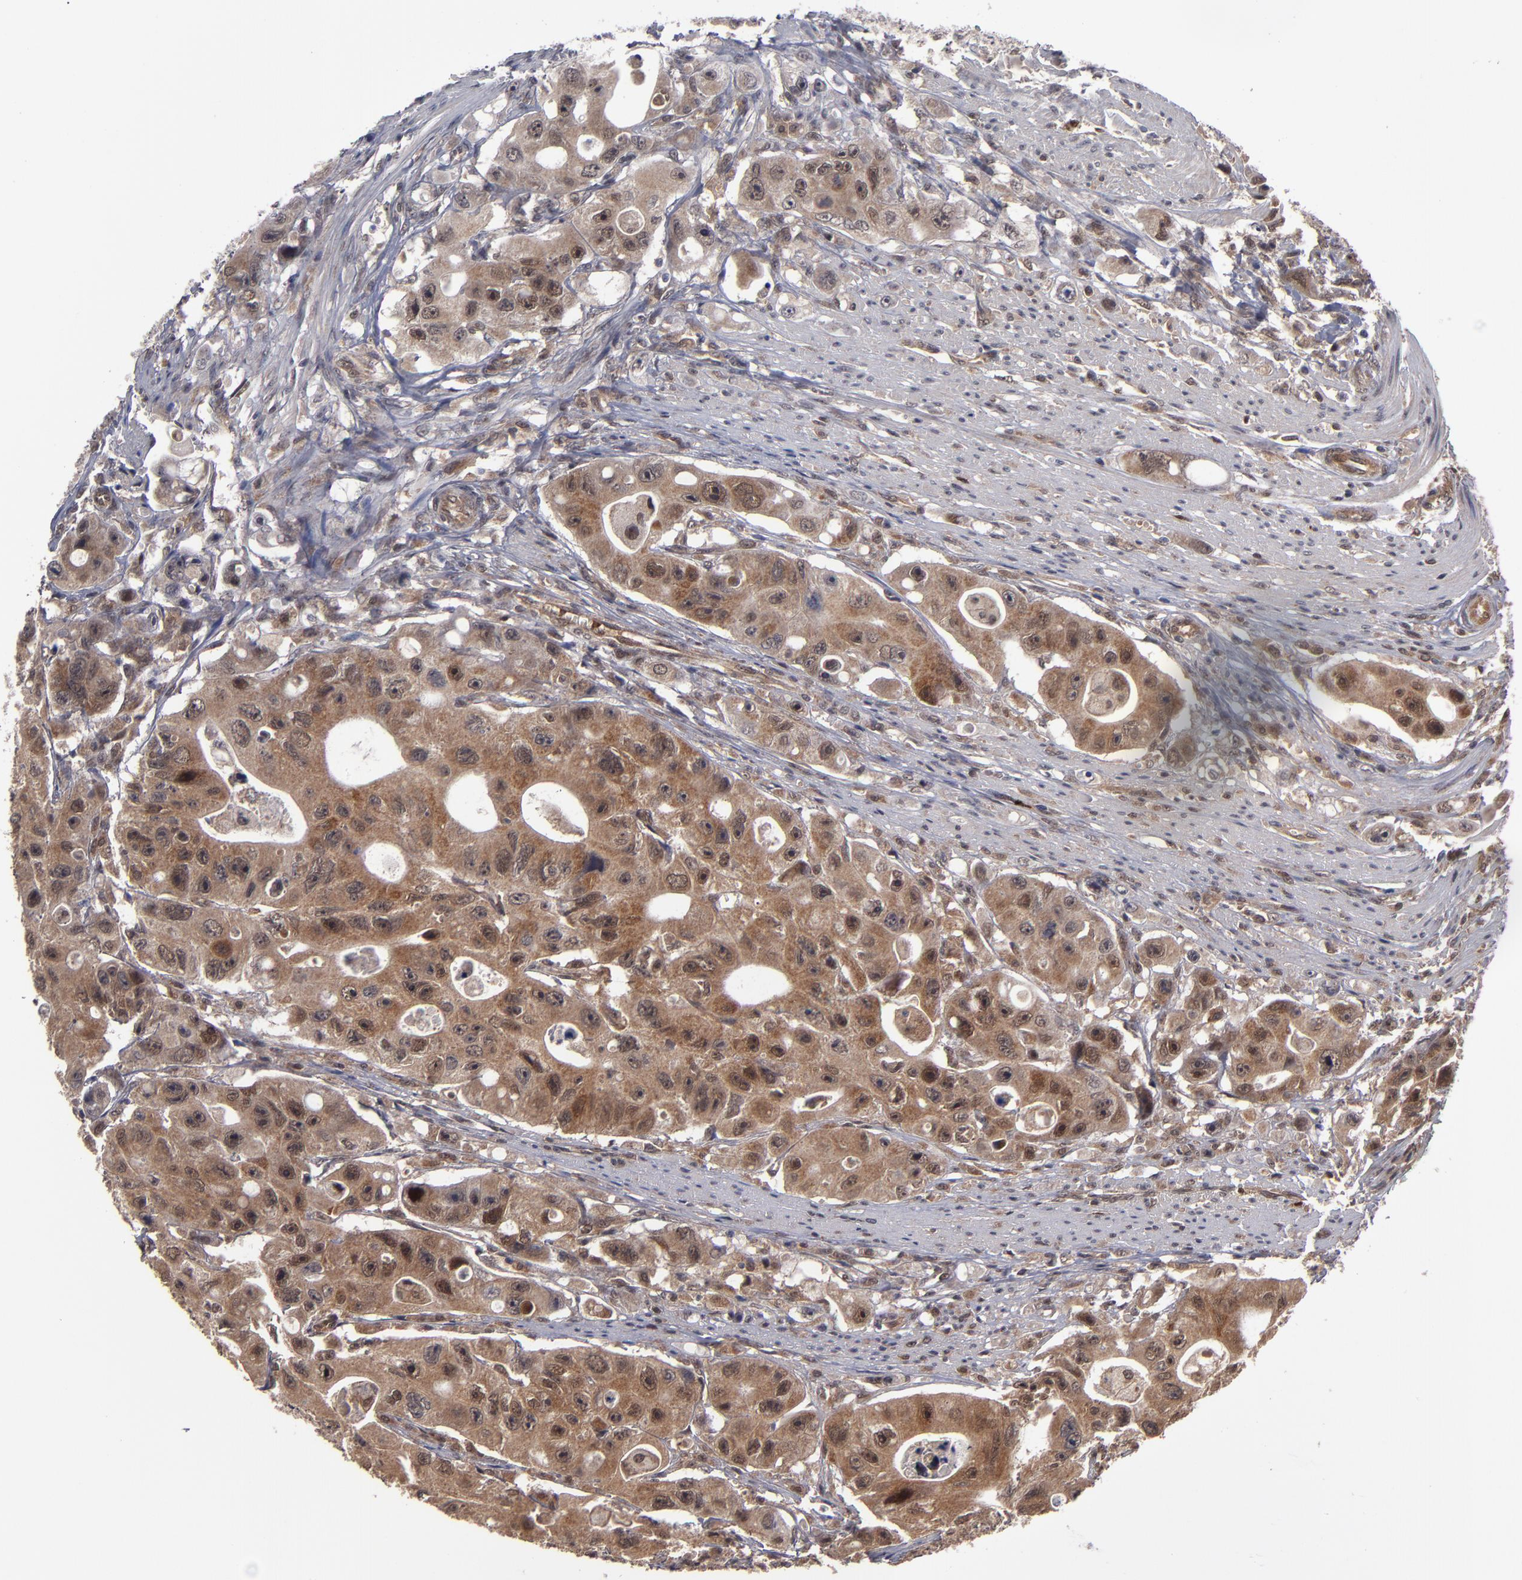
{"staining": {"intensity": "moderate", "quantity": ">75%", "location": "cytoplasmic/membranous"}, "tissue": "colorectal cancer", "cell_type": "Tumor cells", "image_type": "cancer", "snomed": [{"axis": "morphology", "description": "Adenocarcinoma, NOS"}, {"axis": "topography", "description": "Colon"}], "caption": "Protein staining by immunohistochemistry (IHC) demonstrates moderate cytoplasmic/membranous expression in approximately >75% of tumor cells in colorectal cancer. The staining is performed using DAB (3,3'-diaminobenzidine) brown chromogen to label protein expression. The nuclei are counter-stained blue using hematoxylin.", "gene": "CUL5", "patient": {"sex": "female", "age": 46}}